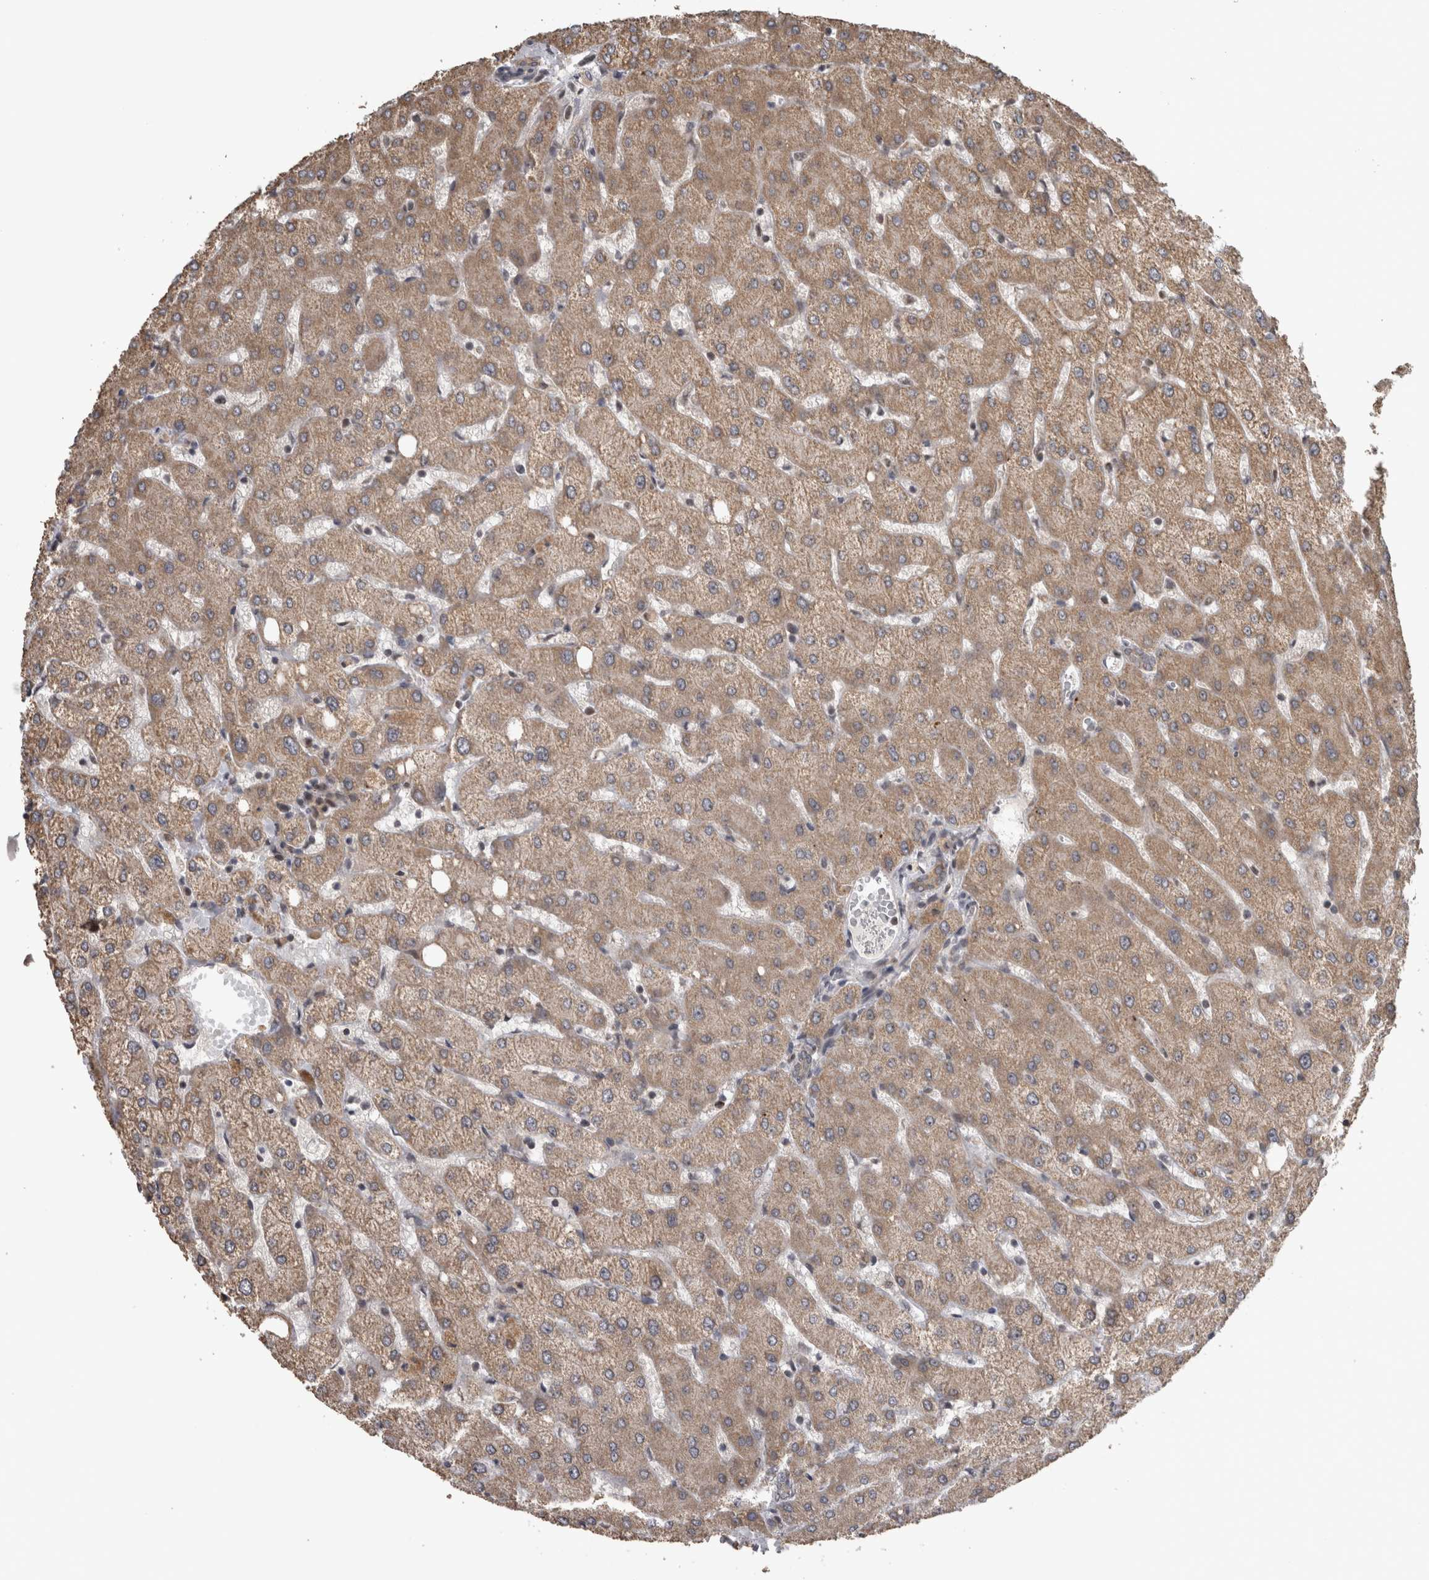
{"staining": {"intensity": "moderate", "quantity": ">75%", "location": "cytoplasmic/membranous"}, "tissue": "liver", "cell_type": "Cholangiocytes", "image_type": "normal", "snomed": [{"axis": "morphology", "description": "Normal tissue, NOS"}, {"axis": "topography", "description": "Liver"}], "caption": "Approximately >75% of cholangiocytes in normal liver show moderate cytoplasmic/membranous protein expression as visualized by brown immunohistochemical staining.", "gene": "OR2K2", "patient": {"sex": "female", "age": 54}}